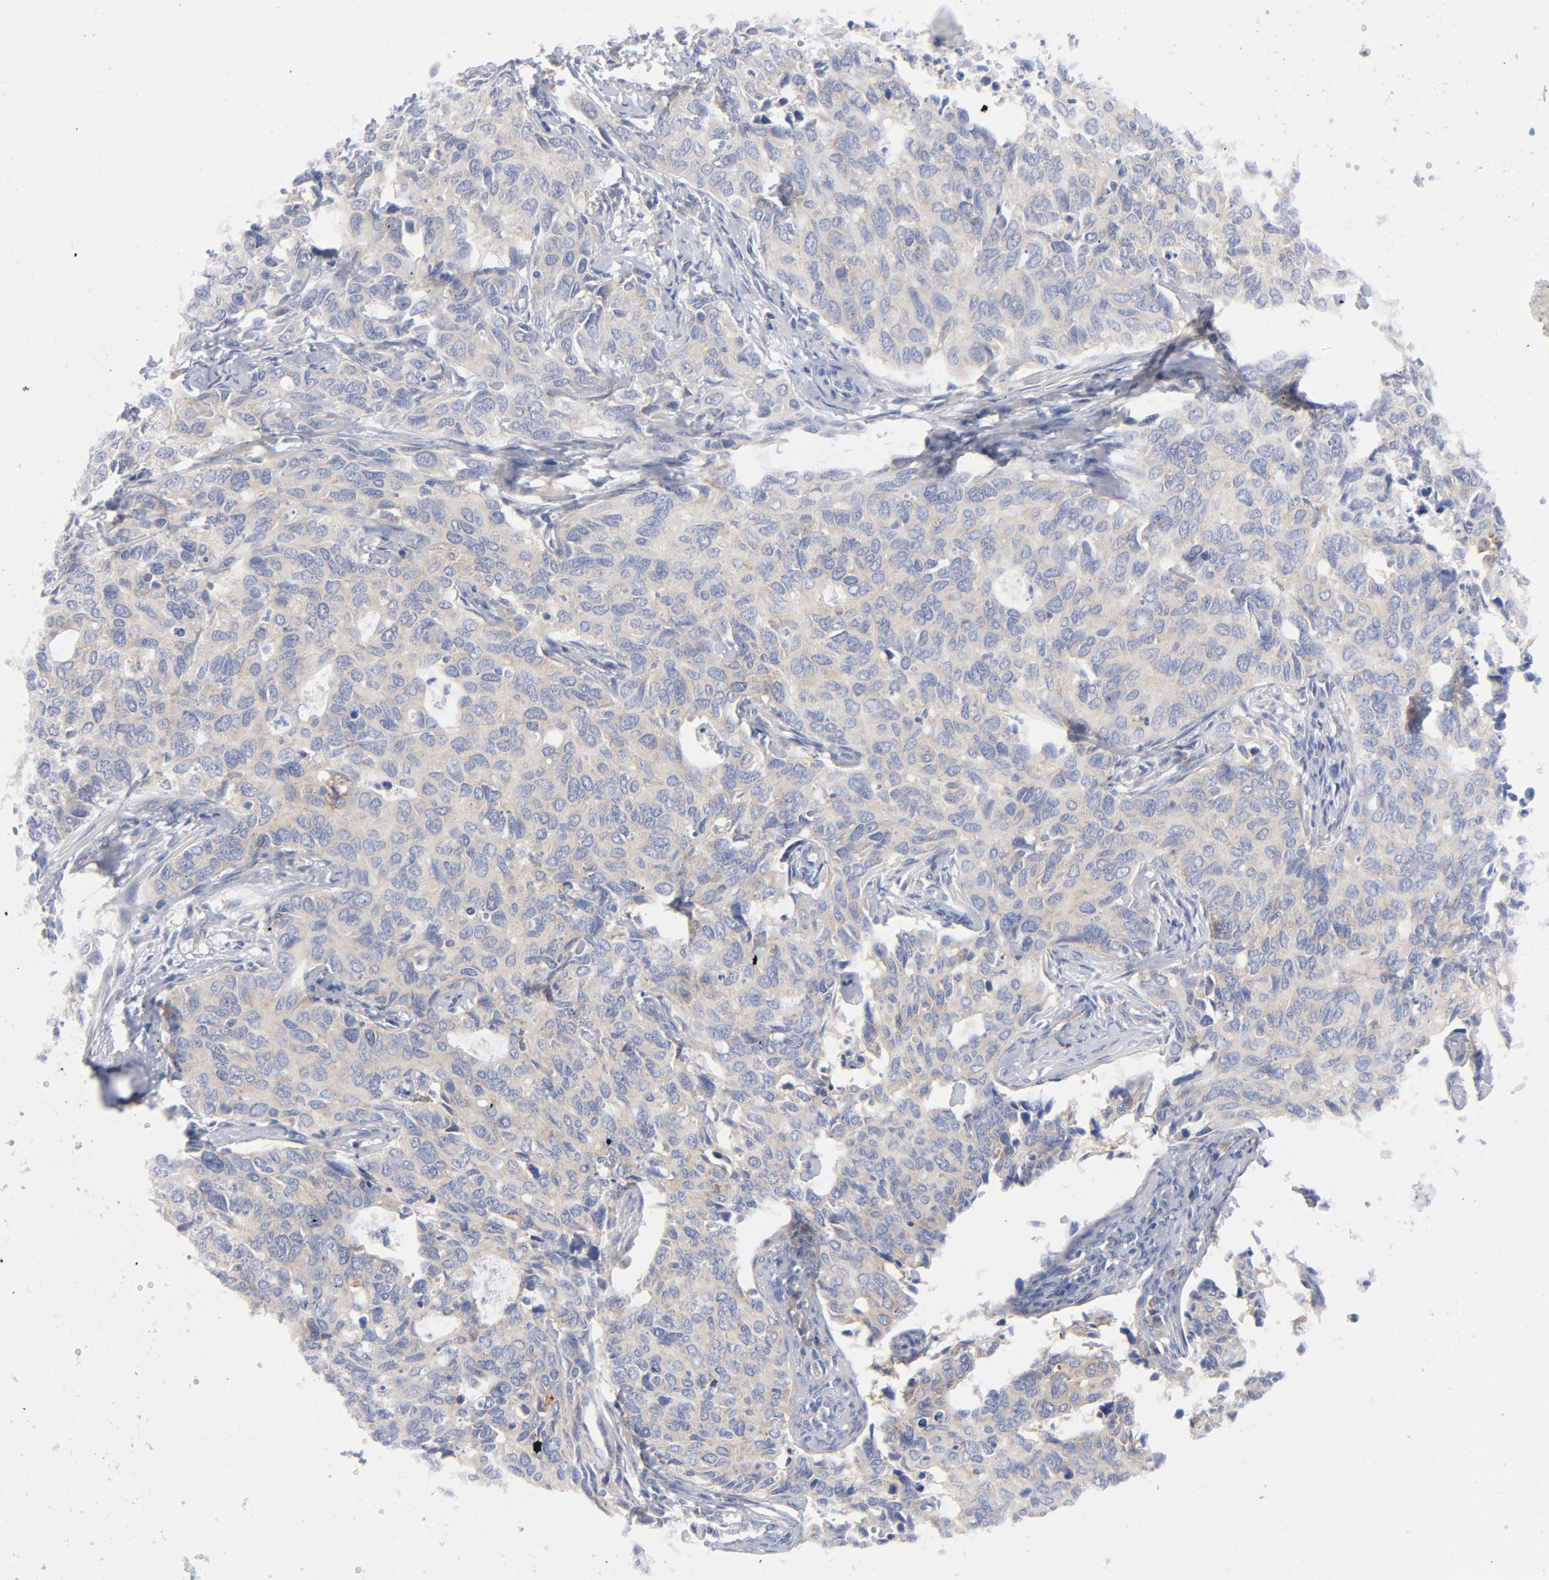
{"staining": {"intensity": "negative", "quantity": "none", "location": "none"}, "tissue": "cervical cancer", "cell_type": "Tumor cells", "image_type": "cancer", "snomed": [{"axis": "morphology", "description": "Squamous cell carcinoma, NOS"}, {"axis": "topography", "description": "Cervix"}], "caption": "Immunohistochemistry (IHC) photomicrograph of cervical cancer stained for a protein (brown), which demonstrates no expression in tumor cells.", "gene": "CD86", "patient": {"sex": "female", "age": 45}}